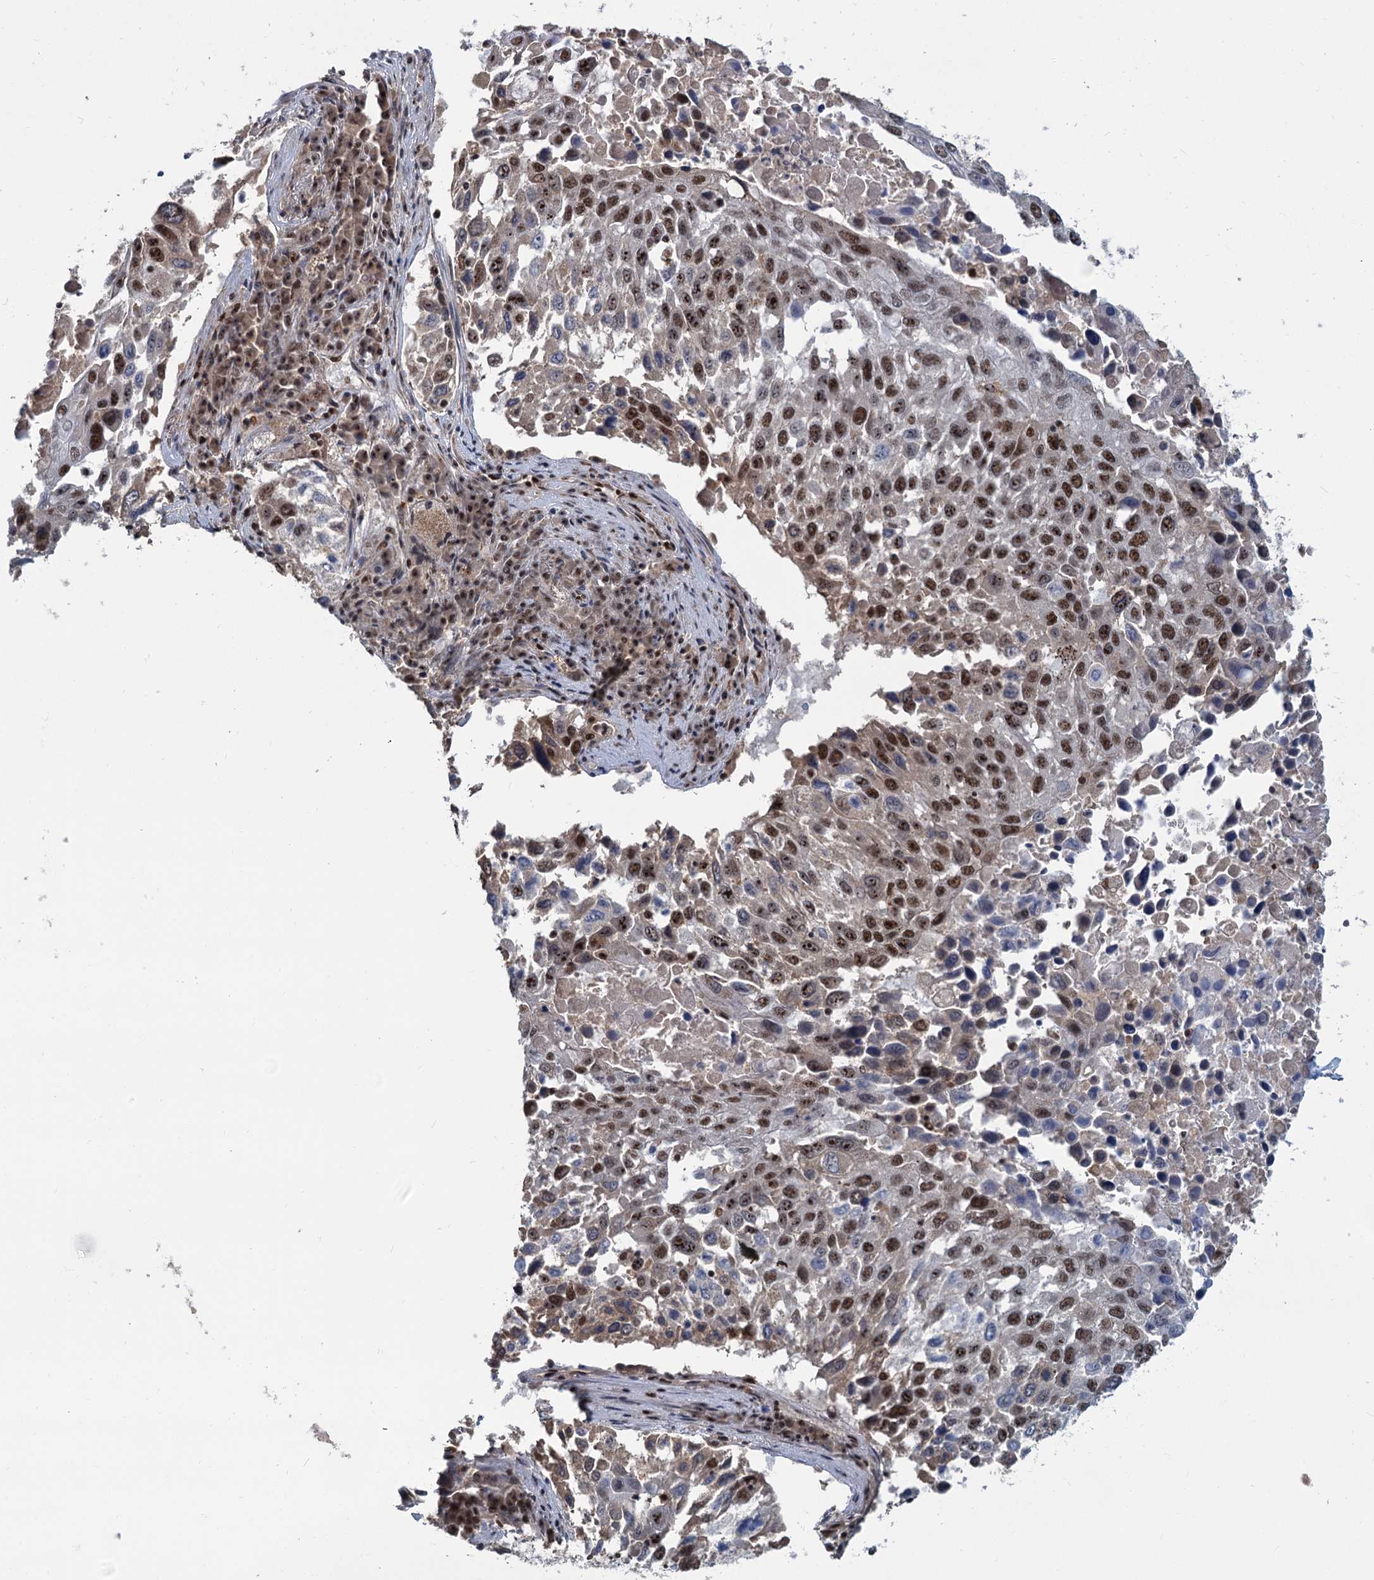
{"staining": {"intensity": "moderate", "quantity": "25%-75%", "location": "nuclear"}, "tissue": "lung cancer", "cell_type": "Tumor cells", "image_type": "cancer", "snomed": [{"axis": "morphology", "description": "Squamous cell carcinoma, NOS"}, {"axis": "topography", "description": "Lung"}], "caption": "Immunohistochemistry (DAB) staining of human lung squamous cell carcinoma exhibits moderate nuclear protein expression in about 25%-75% of tumor cells.", "gene": "WBP4", "patient": {"sex": "male", "age": 65}}